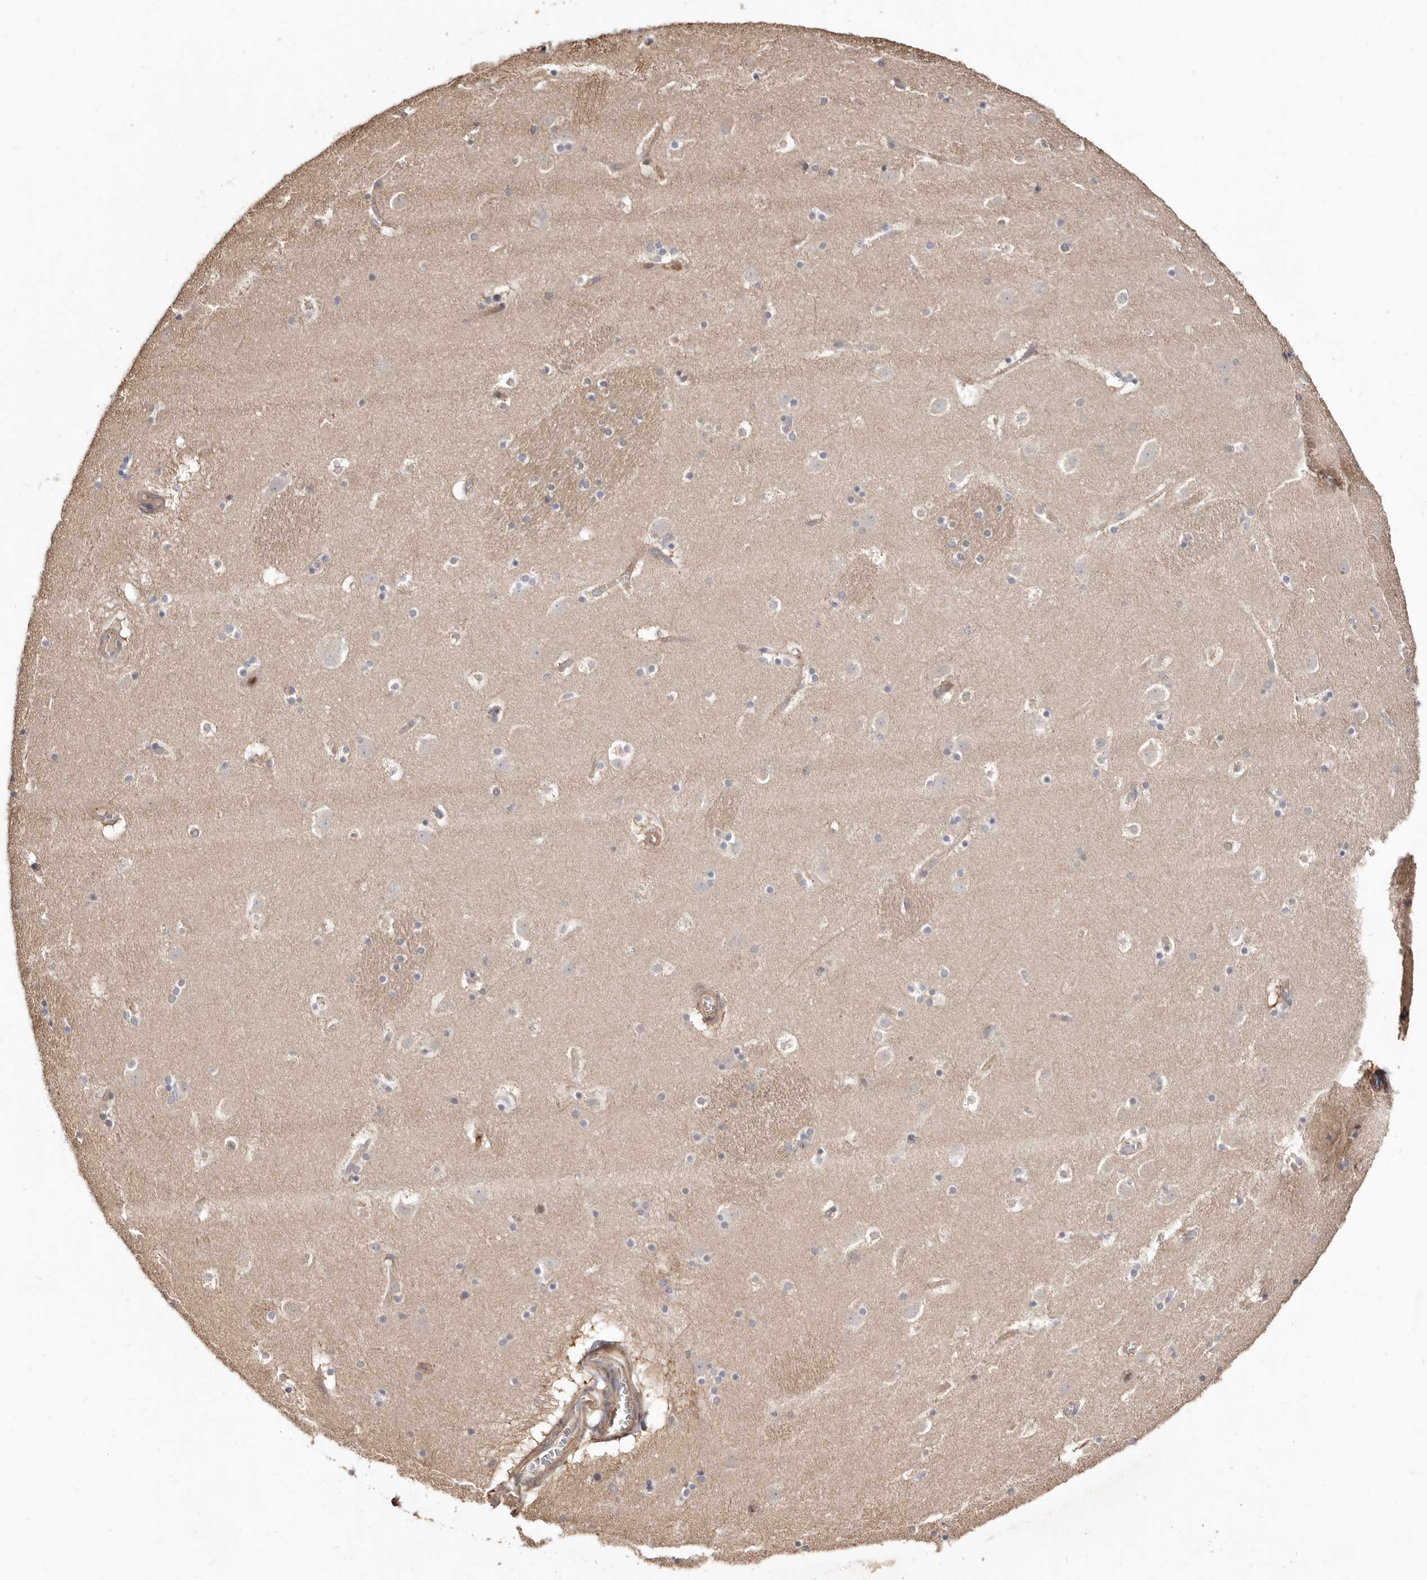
{"staining": {"intensity": "weak", "quantity": "<25%", "location": "cytoplasmic/membranous"}, "tissue": "caudate", "cell_type": "Glial cells", "image_type": "normal", "snomed": [{"axis": "morphology", "description": "Normal tissue, NOS"}, {"axis": "topography", "description": "Lateral ventricle wall"}], "caption": "Glial cells show no significant expression in unremarkable caudate.", "gene": "LRRC25", "patient": {"sex": "male", "age": 45}}